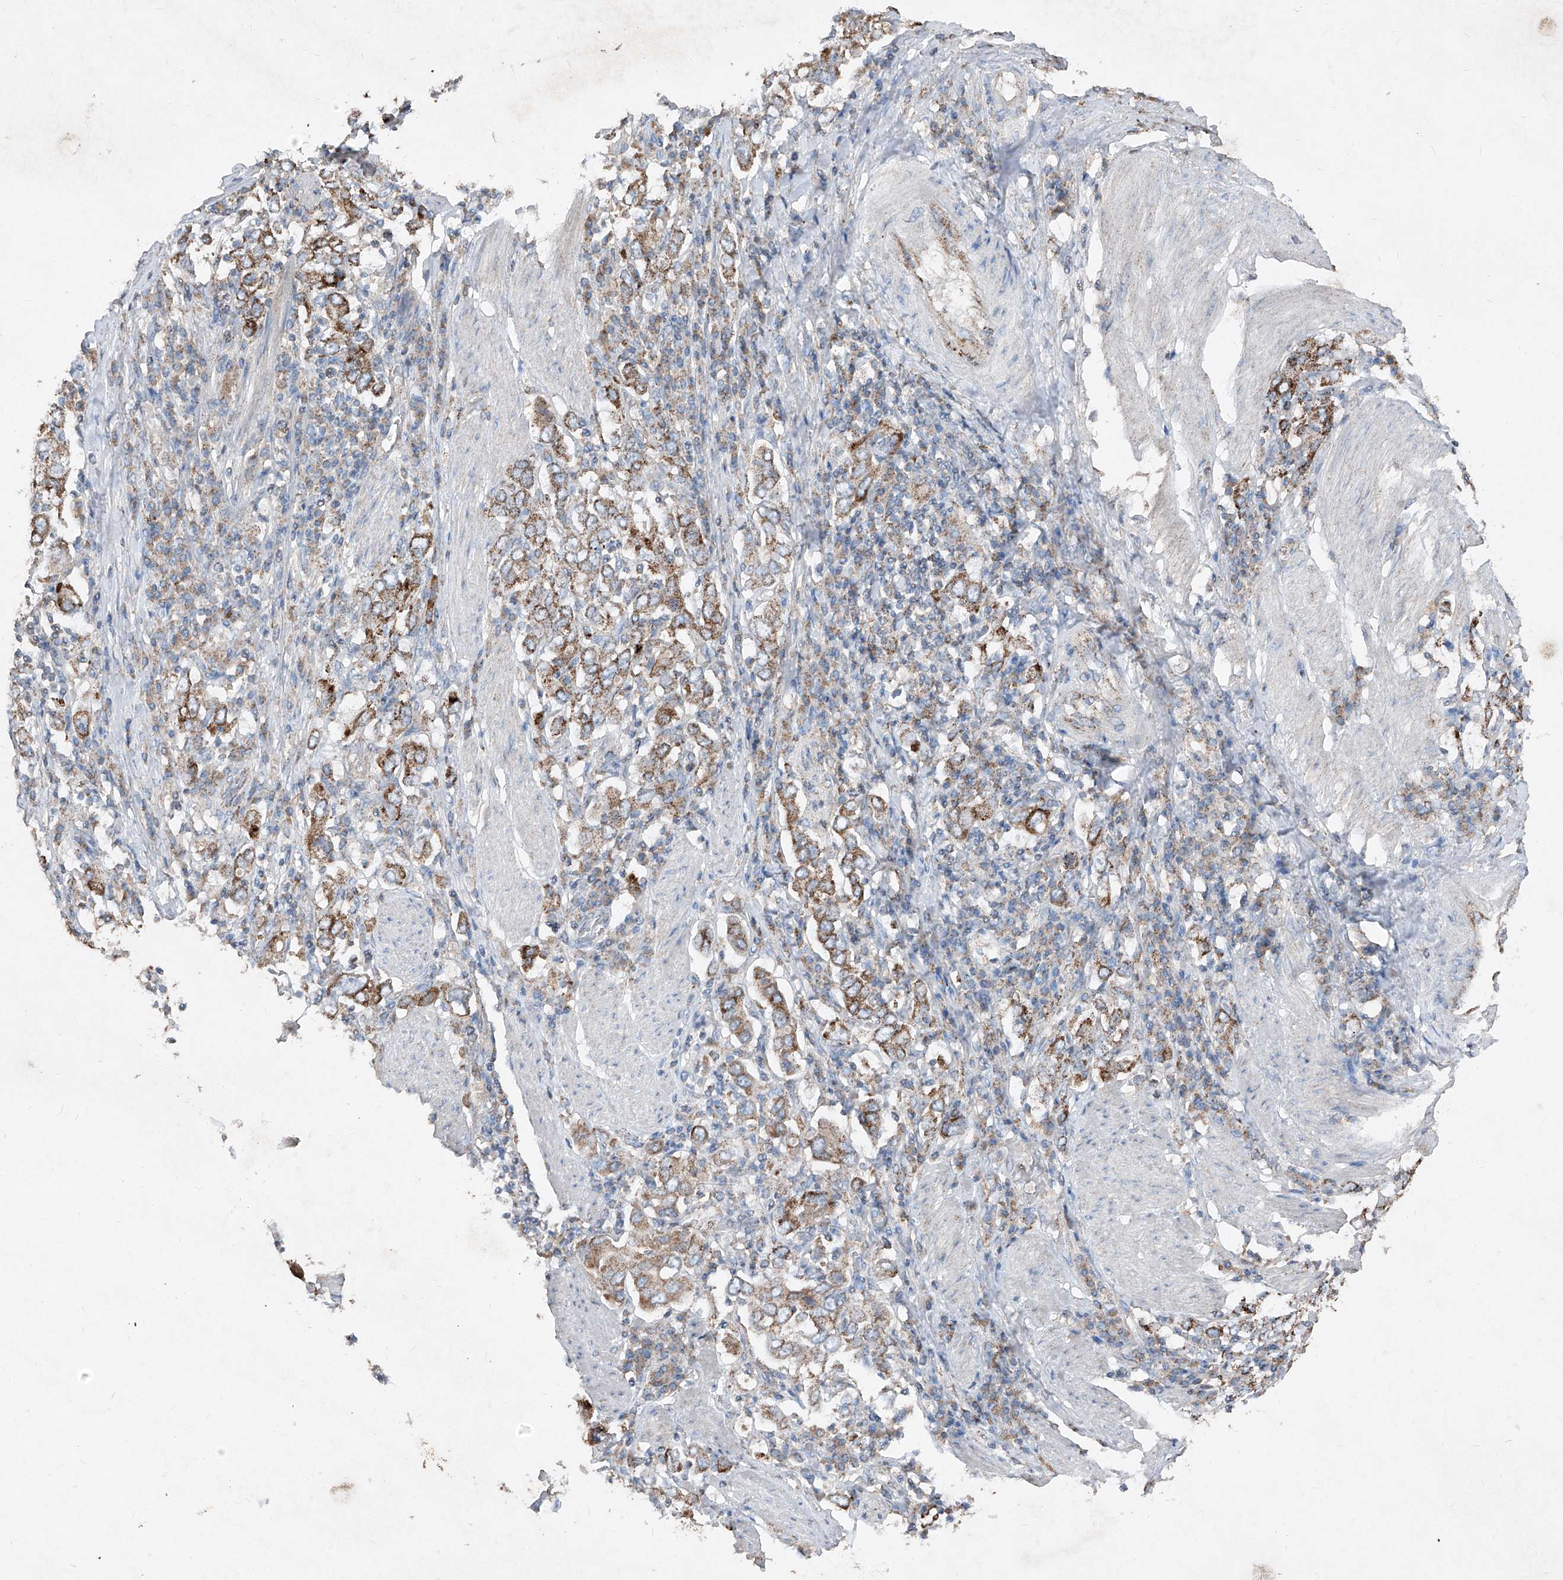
{"staining": {"intensity": "moderate", "quantity": ">75%", "location": "cytoplasmic/membranous"}, "tissue": "stomach cancer", "cell_type": "Tumor cells", "image_type": "cancer", "snomed": [{"axis": "morphology", "description": "Adenocarcinoma, NOS"}, {"axis": "topography", "description": "Stomach, upper"}], "caption": "This image displays IHC staining of stomach cancer, with medium moderate cytoplasmic/membranous expression in about >75% of tumor cells.", "gene": "ABCD3", "patient": {"sex": "male", "age": 62}}